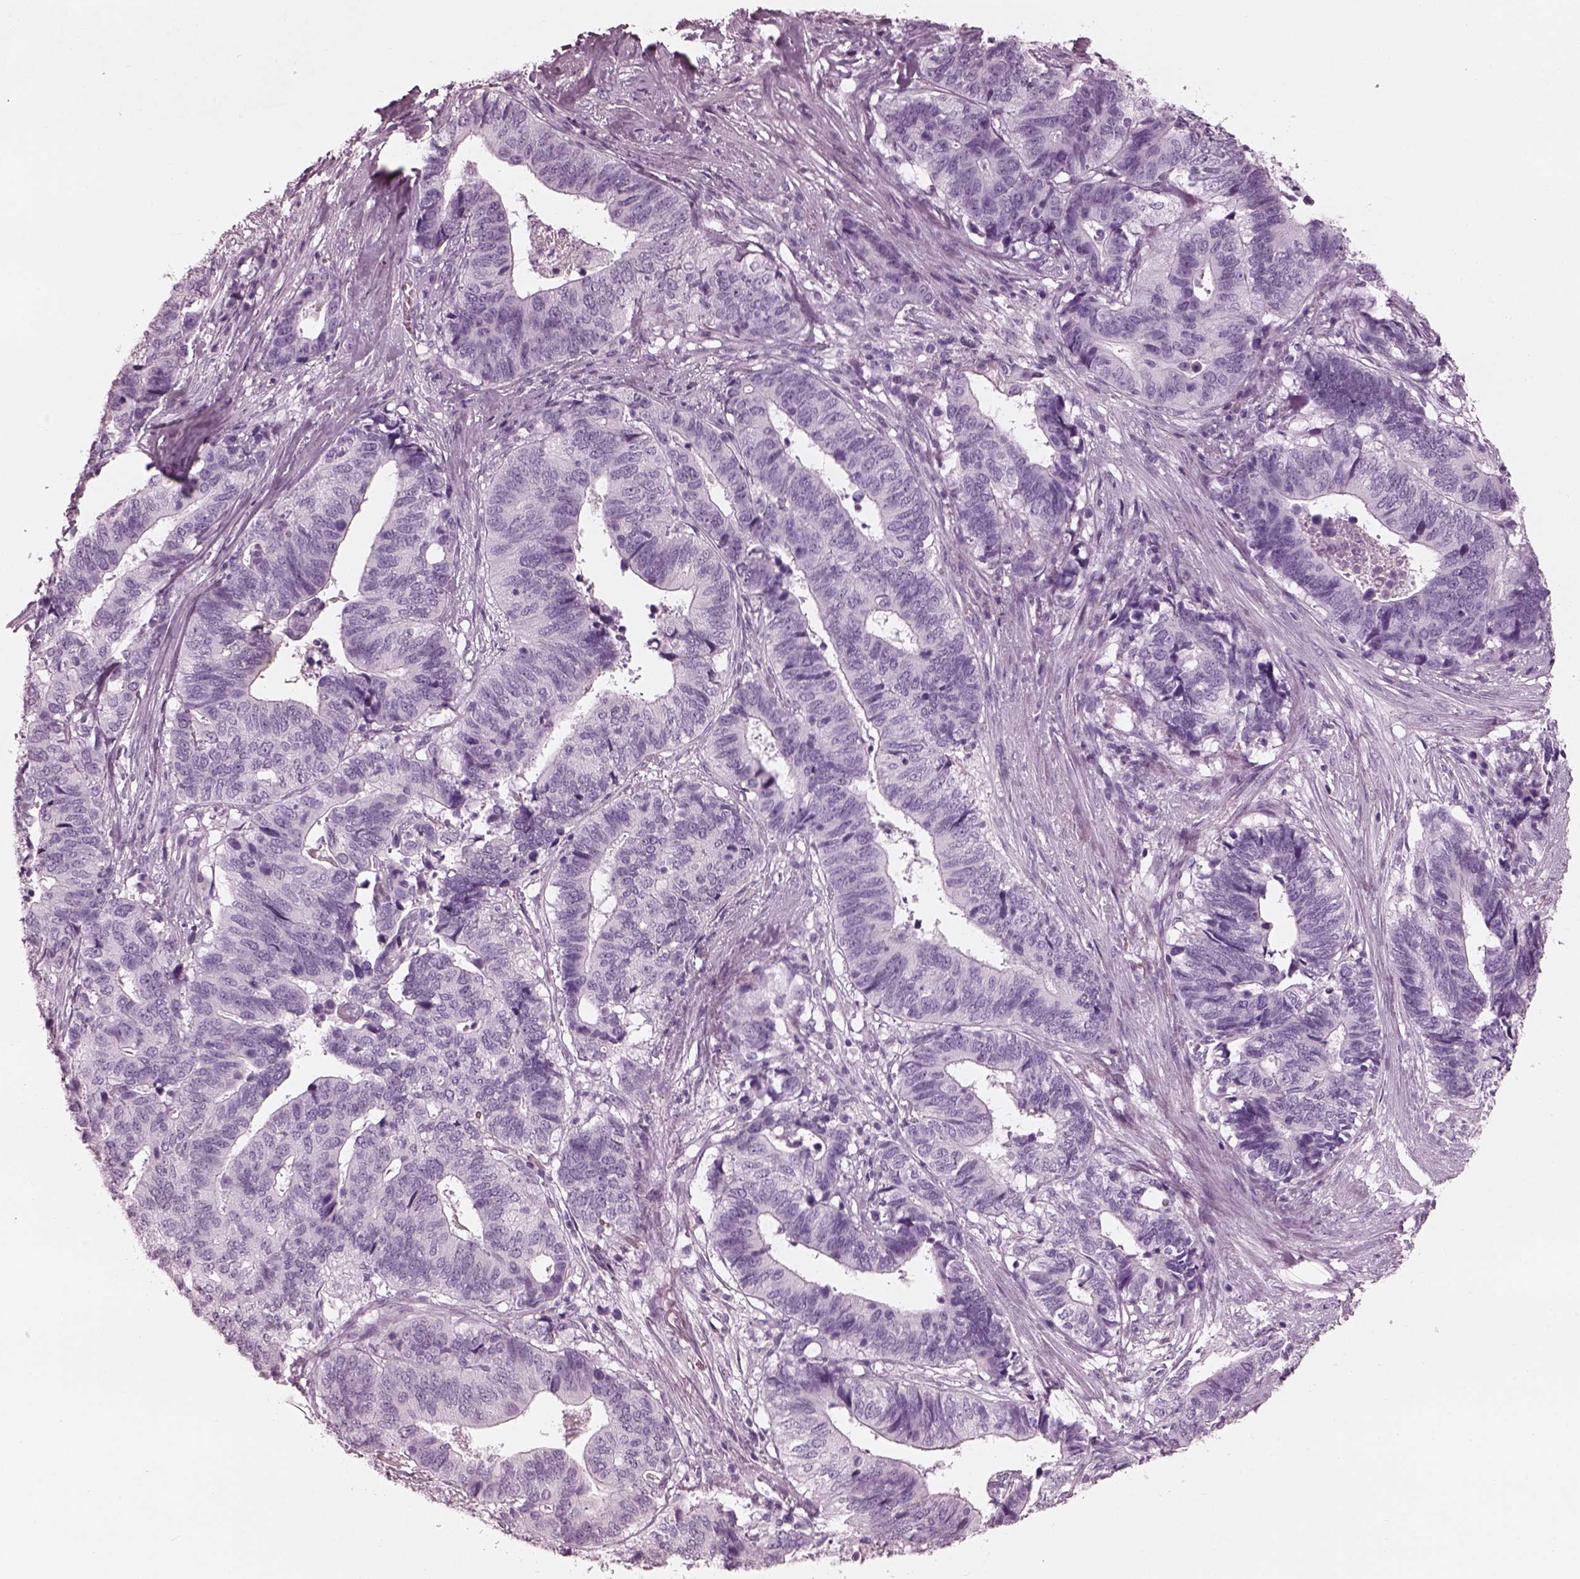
{"staining": {"intensity": "negative", "quantity": "none", "location": "none"}, "tissue": "stomach cancer", "cell_type": "Tumor cells", "image_type": "cancer", "snomed": [{"axis": "morphology", "description": "Adenocarcinoma, NOS"}, {"axis": "topography", "description": "Stomach, upper"}], "caption": "Immunohistochemistry (IHC) image of stomach cancer (adenocarcinoma) stained for a protein (brown), which exhibits no staining in tumor cells.", "gene": "FABP9", "patient": {"sex": "female", "age": 67}}